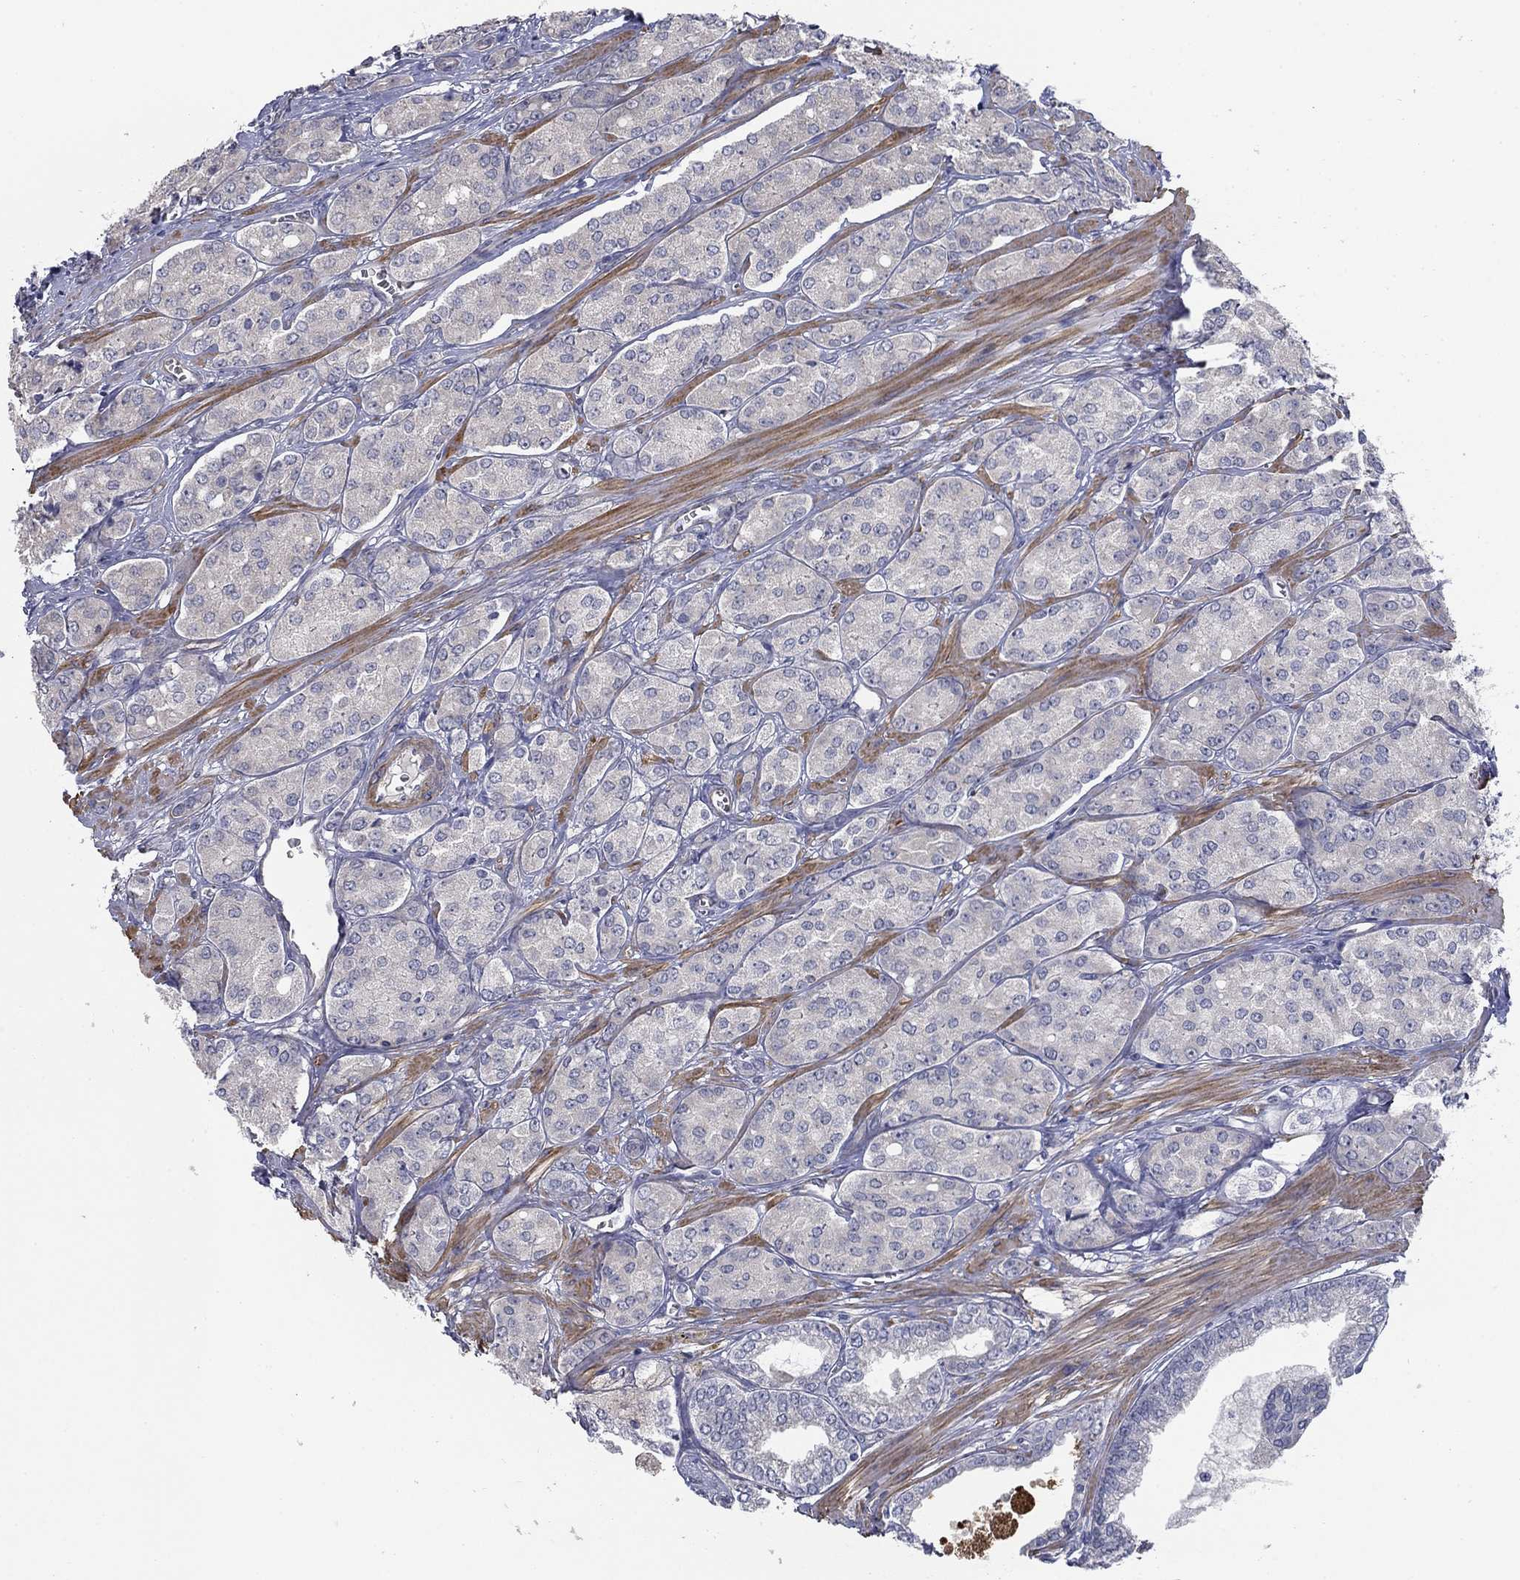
{"staining": {"intensity": "negative", "quantity": "none", "location": "none"}, "tissue": "prostate cancer", "cell_type": "Tumor cells", "image_type": "cancer", "snomed": [{"axis": "morphology", "description": "Adenocarcinoma, NOS"}, {"axis": "topography", "description": "Prostate"}], "caption": "There is no significant staining in tumor cells of prostate cancer. (IHC, brightfield microscopy, high magnification).", "gene": "GRK7", "patient": {"sex": "male", "age": 67}}